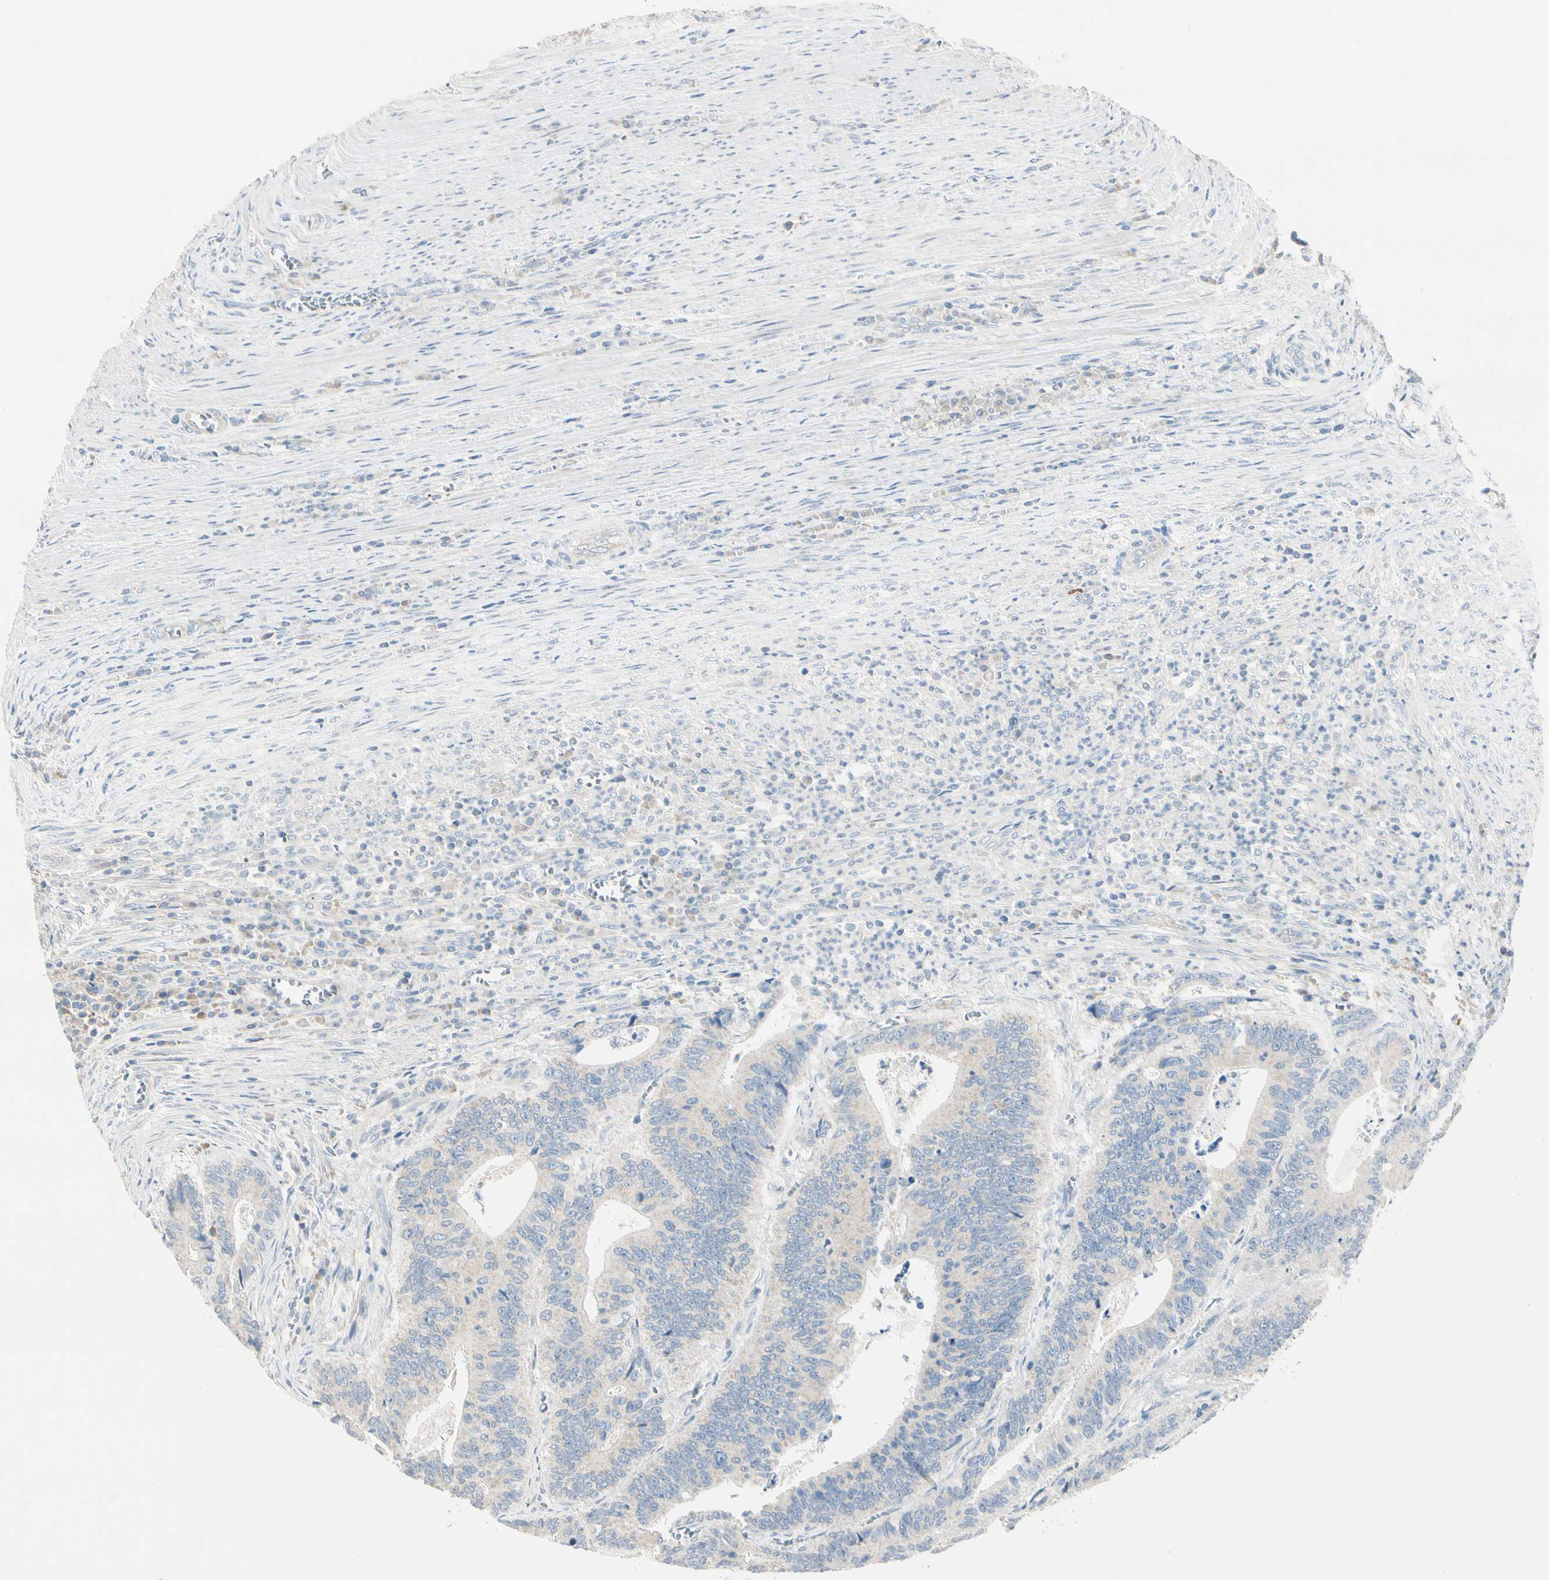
{"staining": {"intensity": "weak", "quantity": "25%-75%", "location": "cytoplasmic/membranous"}, "tissue": "colorectal cancer", "cell_type": "Tumor cells", "image_type": "cancer", "snomed": [{"axis": "morphology", "description": "Adenocarcinoma, NOS"}, {"axis": "topography", "description": "Colon"}], "caption": "A low amount of weak cytoplasmic/membranous staining is present in approximately 25%-75% of tumor cells in adenocarcinoma (colorectal) tissue.", "gene": "GPR153", "patient": {"sex": "male", "age": 72}}